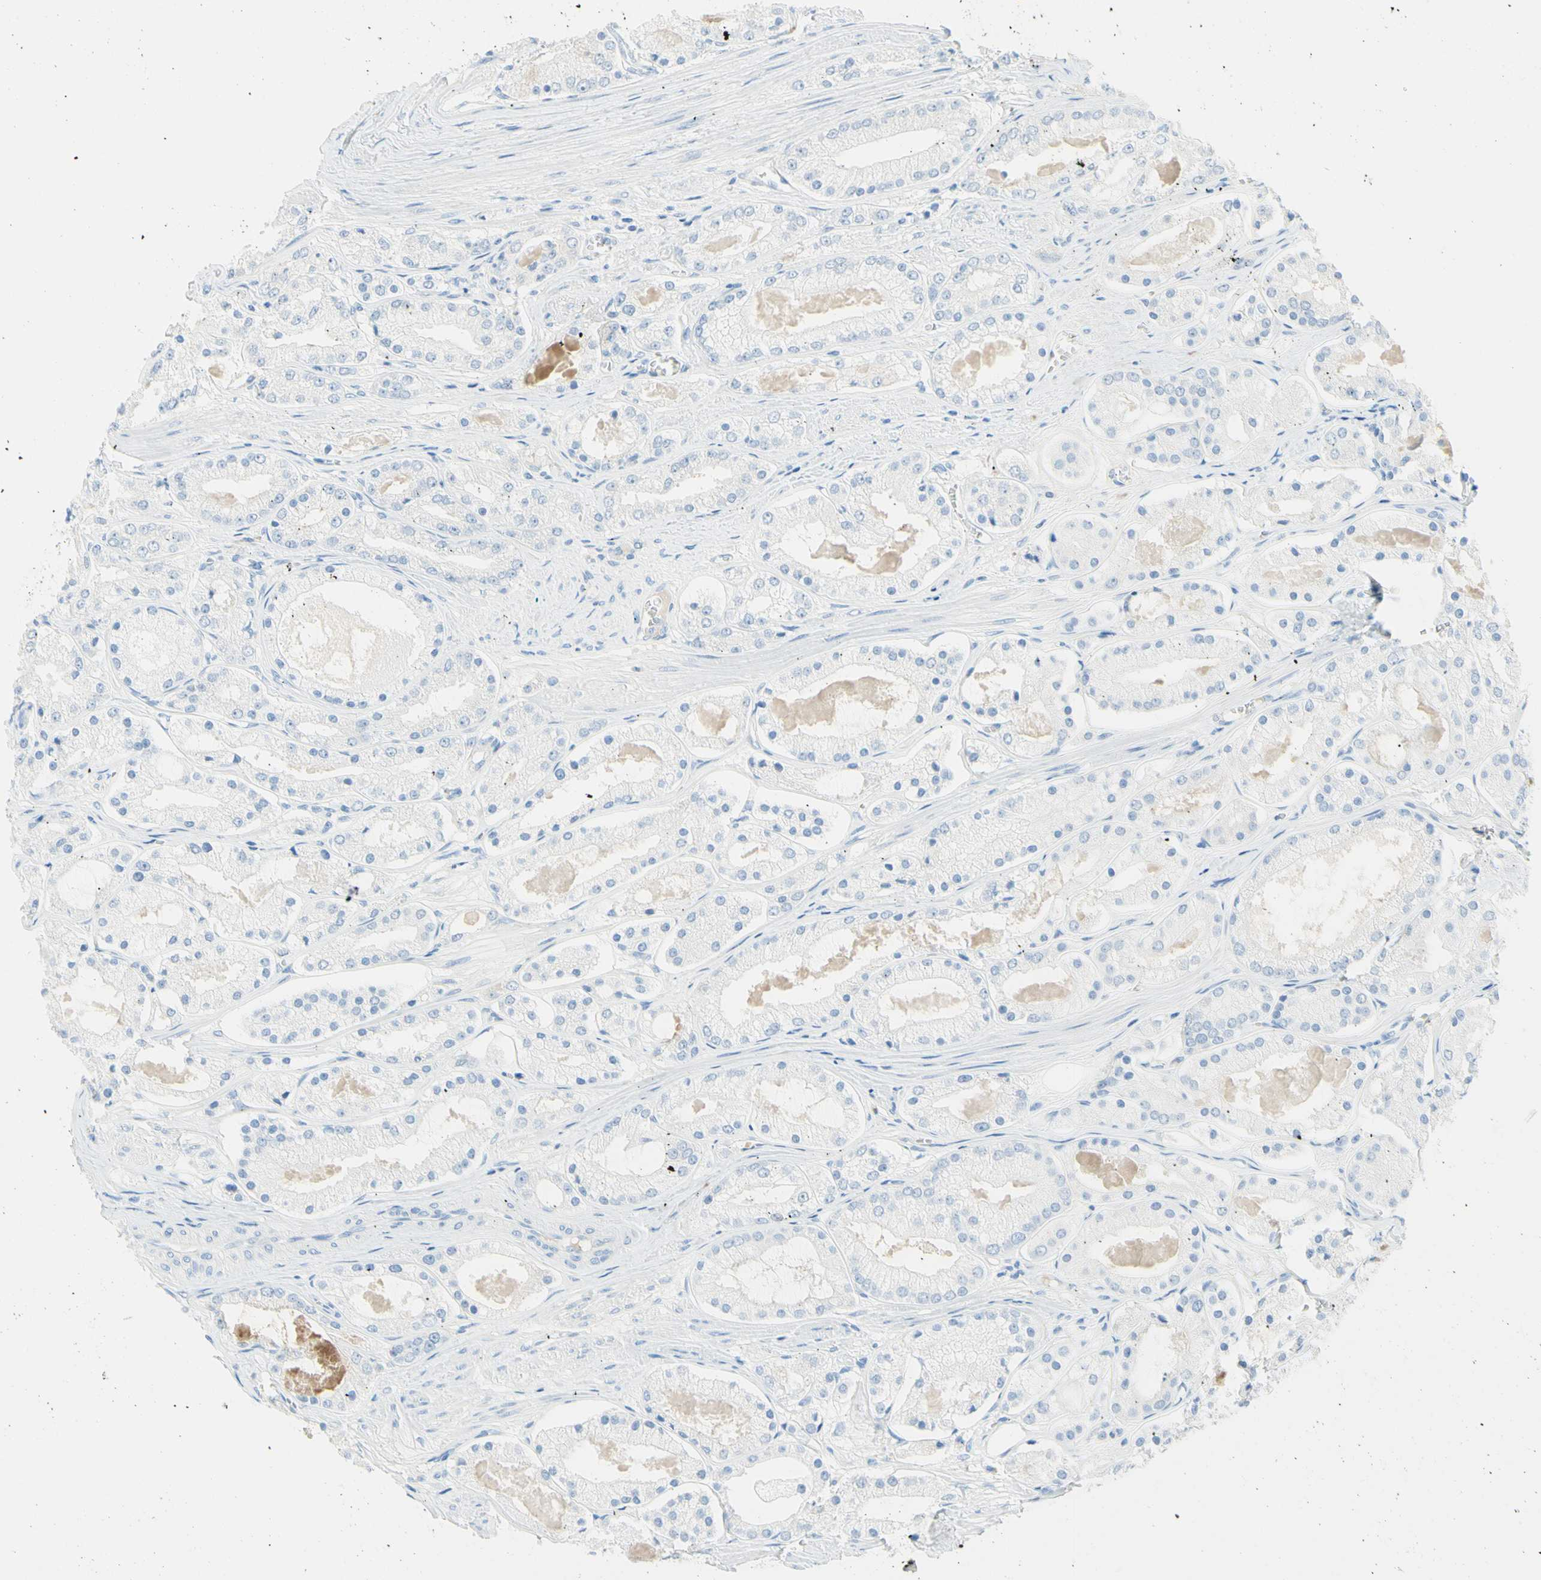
{"staining": {"intensity": "negative", "quantity": "none", "location": "none"}, "tissue": "prostate cancer", "cell_type": "Tumor cells", "image_type": "cancer", "snomed": [{"axis": "morphology", "description": "Adenocarcinoma, High grade"}, {"axis": "topography", "description": "Prostate"}], "caption": "IHC micrograph of neoplastic tissue: human prostate cancer (high-grade adenocarcinoma) stained with DAB demonstrates no significant protein staining in tumor cells.", "gene": "IL6ST", "patient": {"sex": "male", "age": 66}}